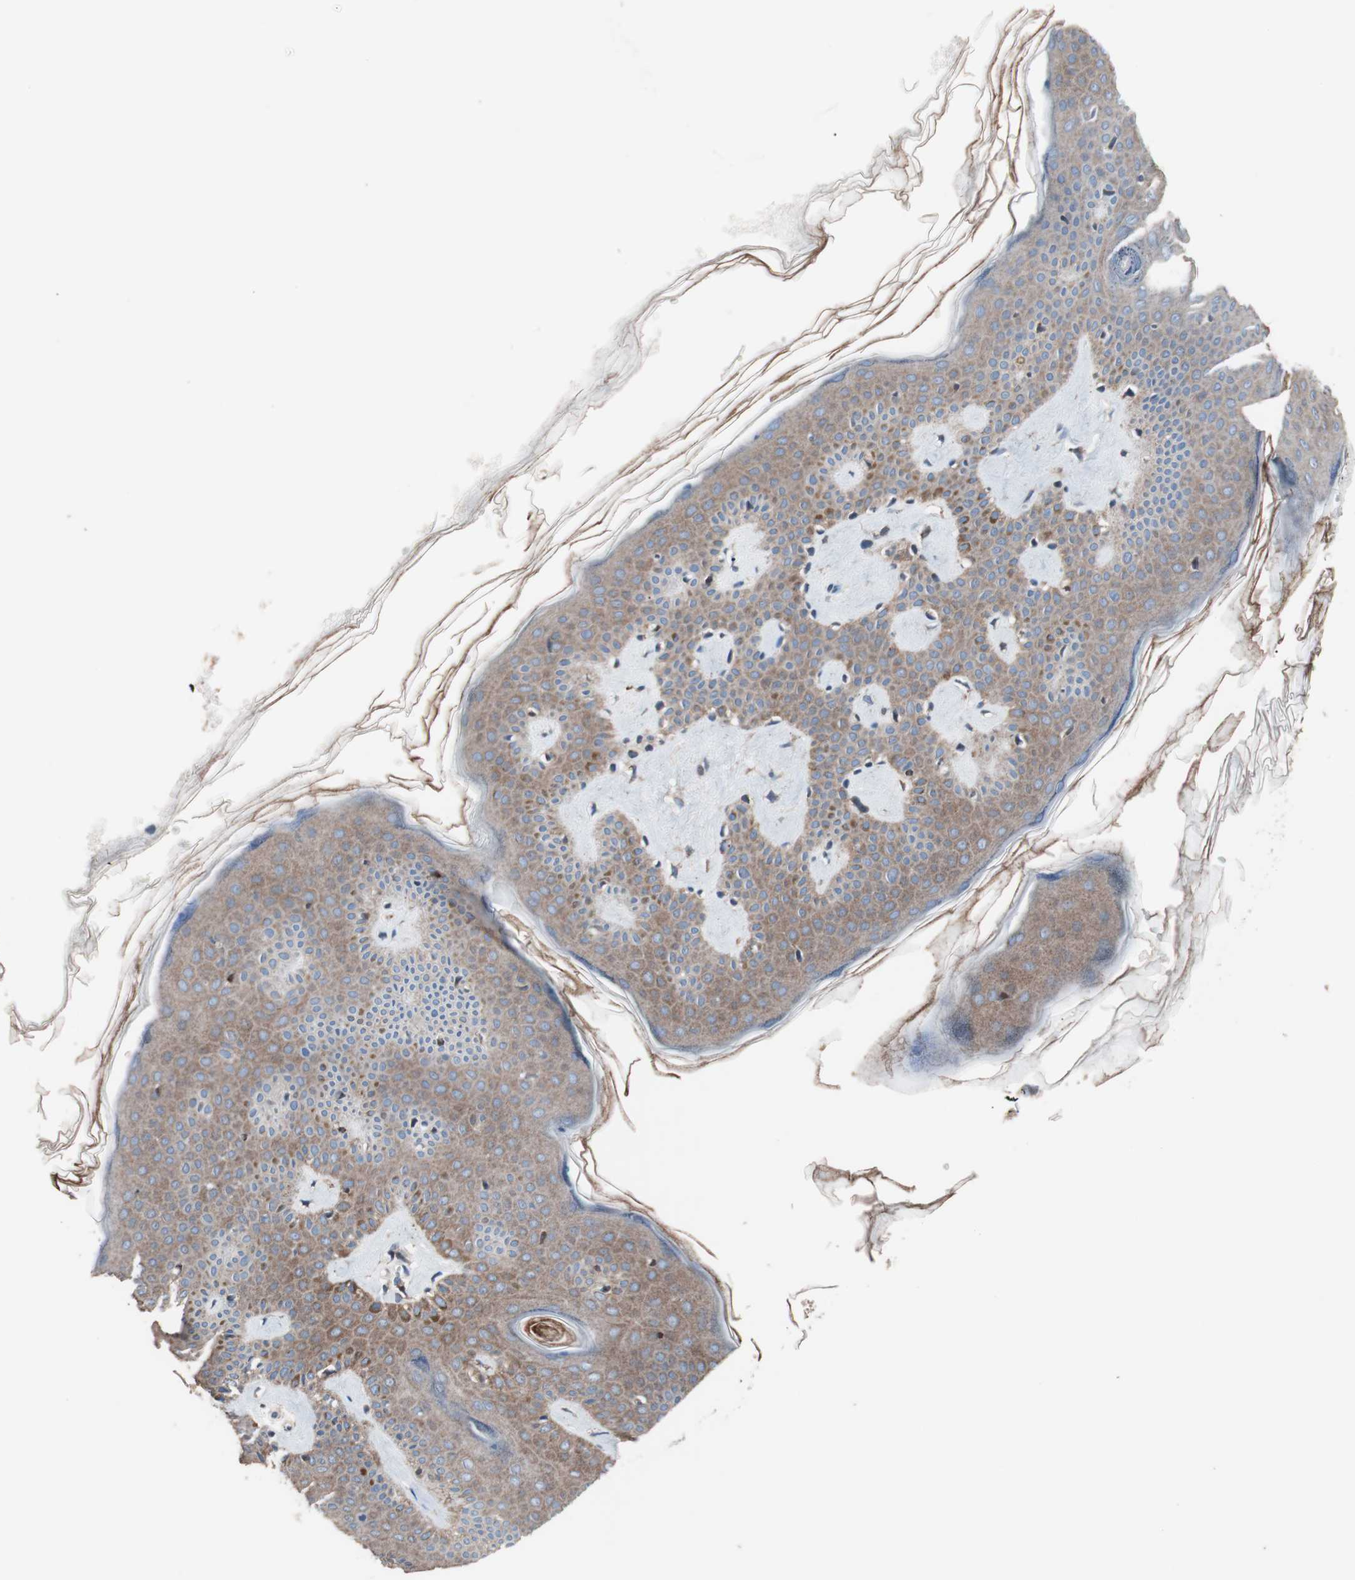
{"staining": {"intensity": "moderate", "quantity": "25%-75%", "location": "cytoplasmic/membranous"}, "tissue": "skin", "cell_type": "Fibroblasts", "image_type": "normal", "snomed": [{"axis": "morphology", "description": "Normal tissue, NOS"}, {"axis": "topography", "description": "Skin"}], "caption": "Skin was stained to show a protein in brown. There is medium levels of moderate cytoplasmic/membranous expression in about 25%-75% of fibroblasts. (DAB IHC with brightfield microscopy, high magnification).", "gene": "PIK3R1", "patient": {"sex": "male", "age": 67}}